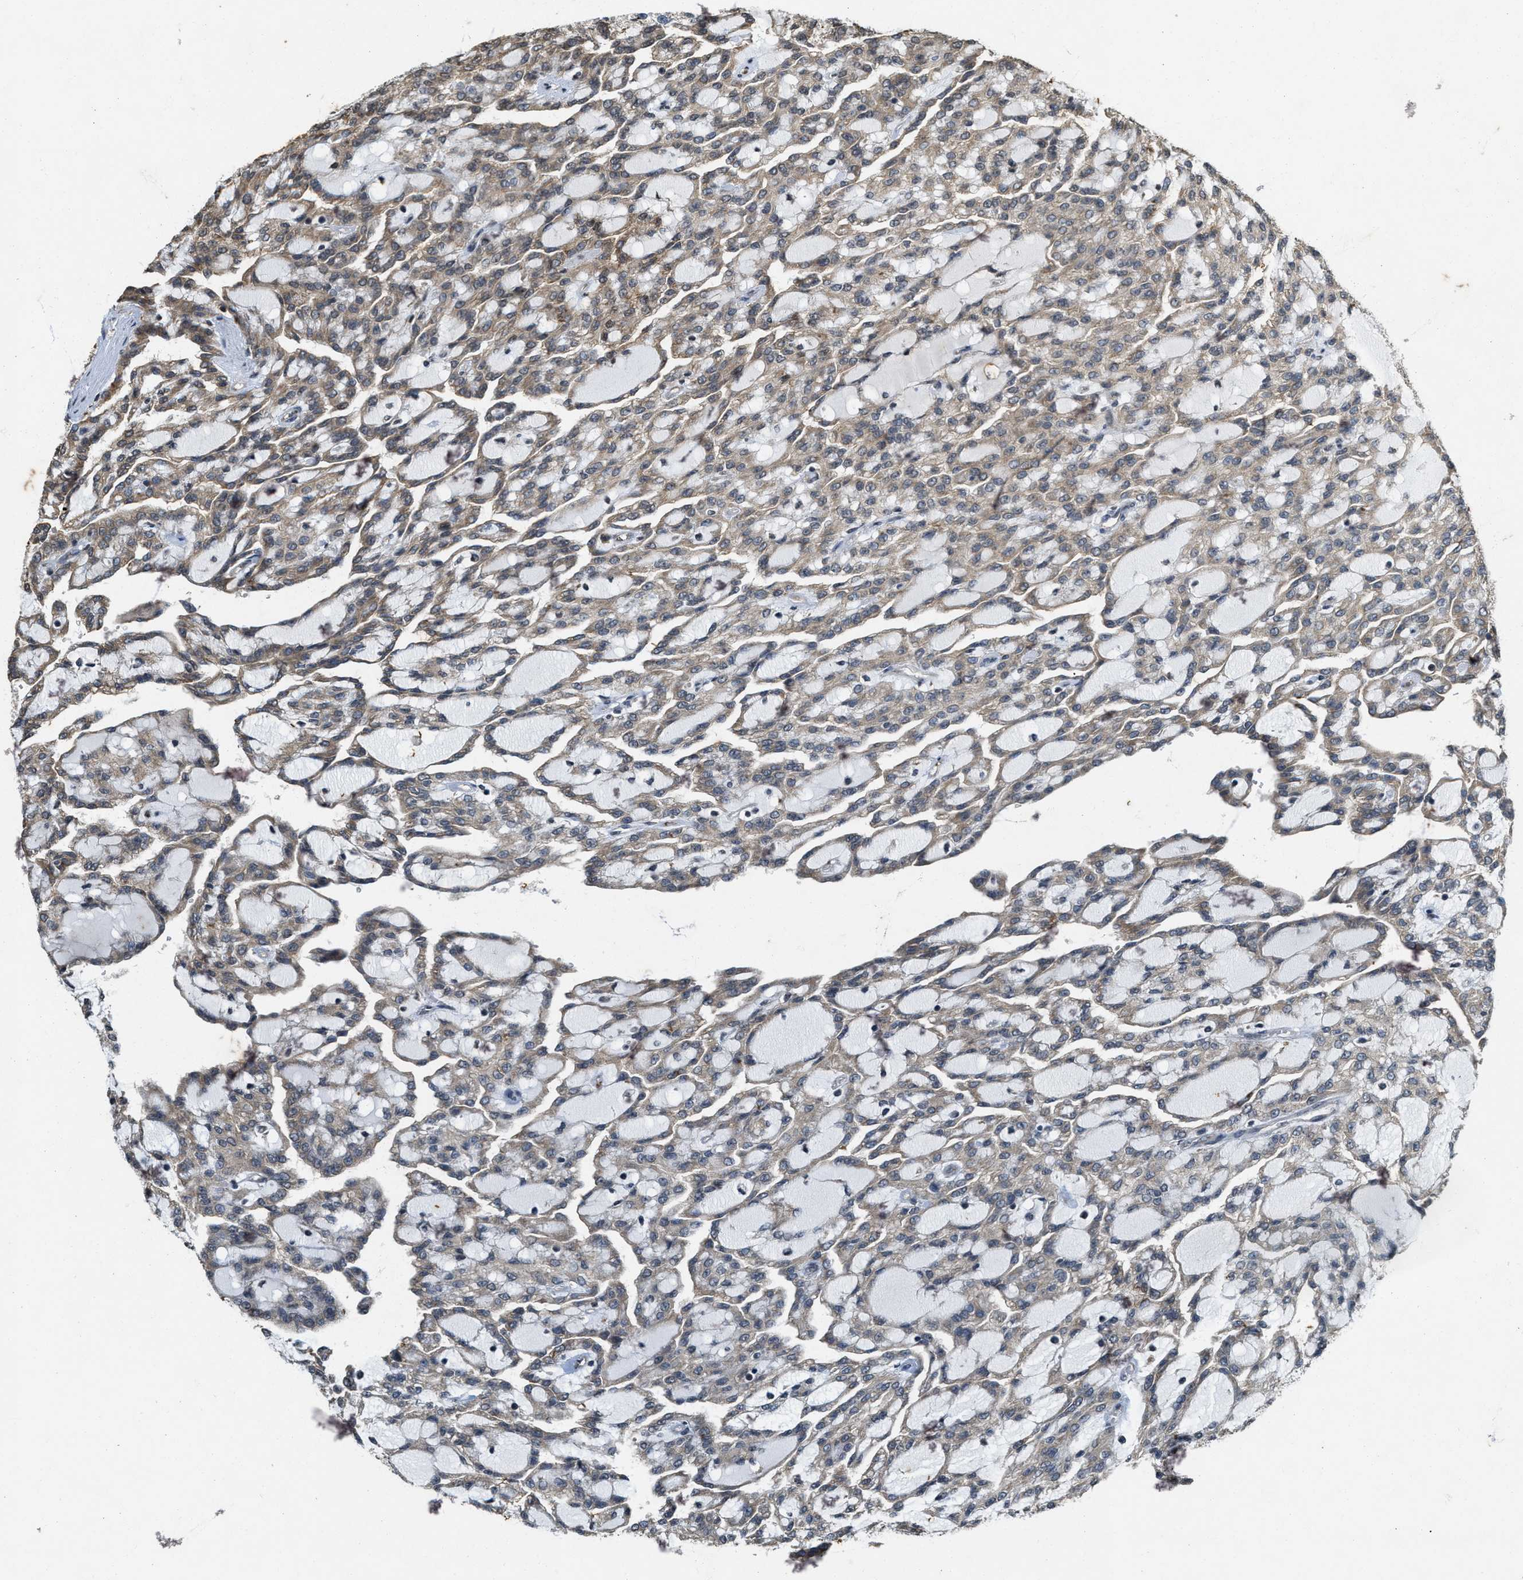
{"staining": {"intensity": "weak", "quantity": "25%-75%", "location": "cytoplasmic/membranous"}, "tissue": "renal cancer", "cell_type": "Tumor cells", "image_type": "cancer", "snomed": [{"axis": "morphology", "description": "Adenocarcinoma, NOS"}, {"axis": "topography", "description": "Kidney"}], "caption": "Renal adenocarcinoma was stained to show a protein in brown. There is low levels of weak cytoplasmic/membranous staining in about 25%-75% of tumor cells.", "gene": "KIF21A", "patient": {"sex": "male", "age": 63}}